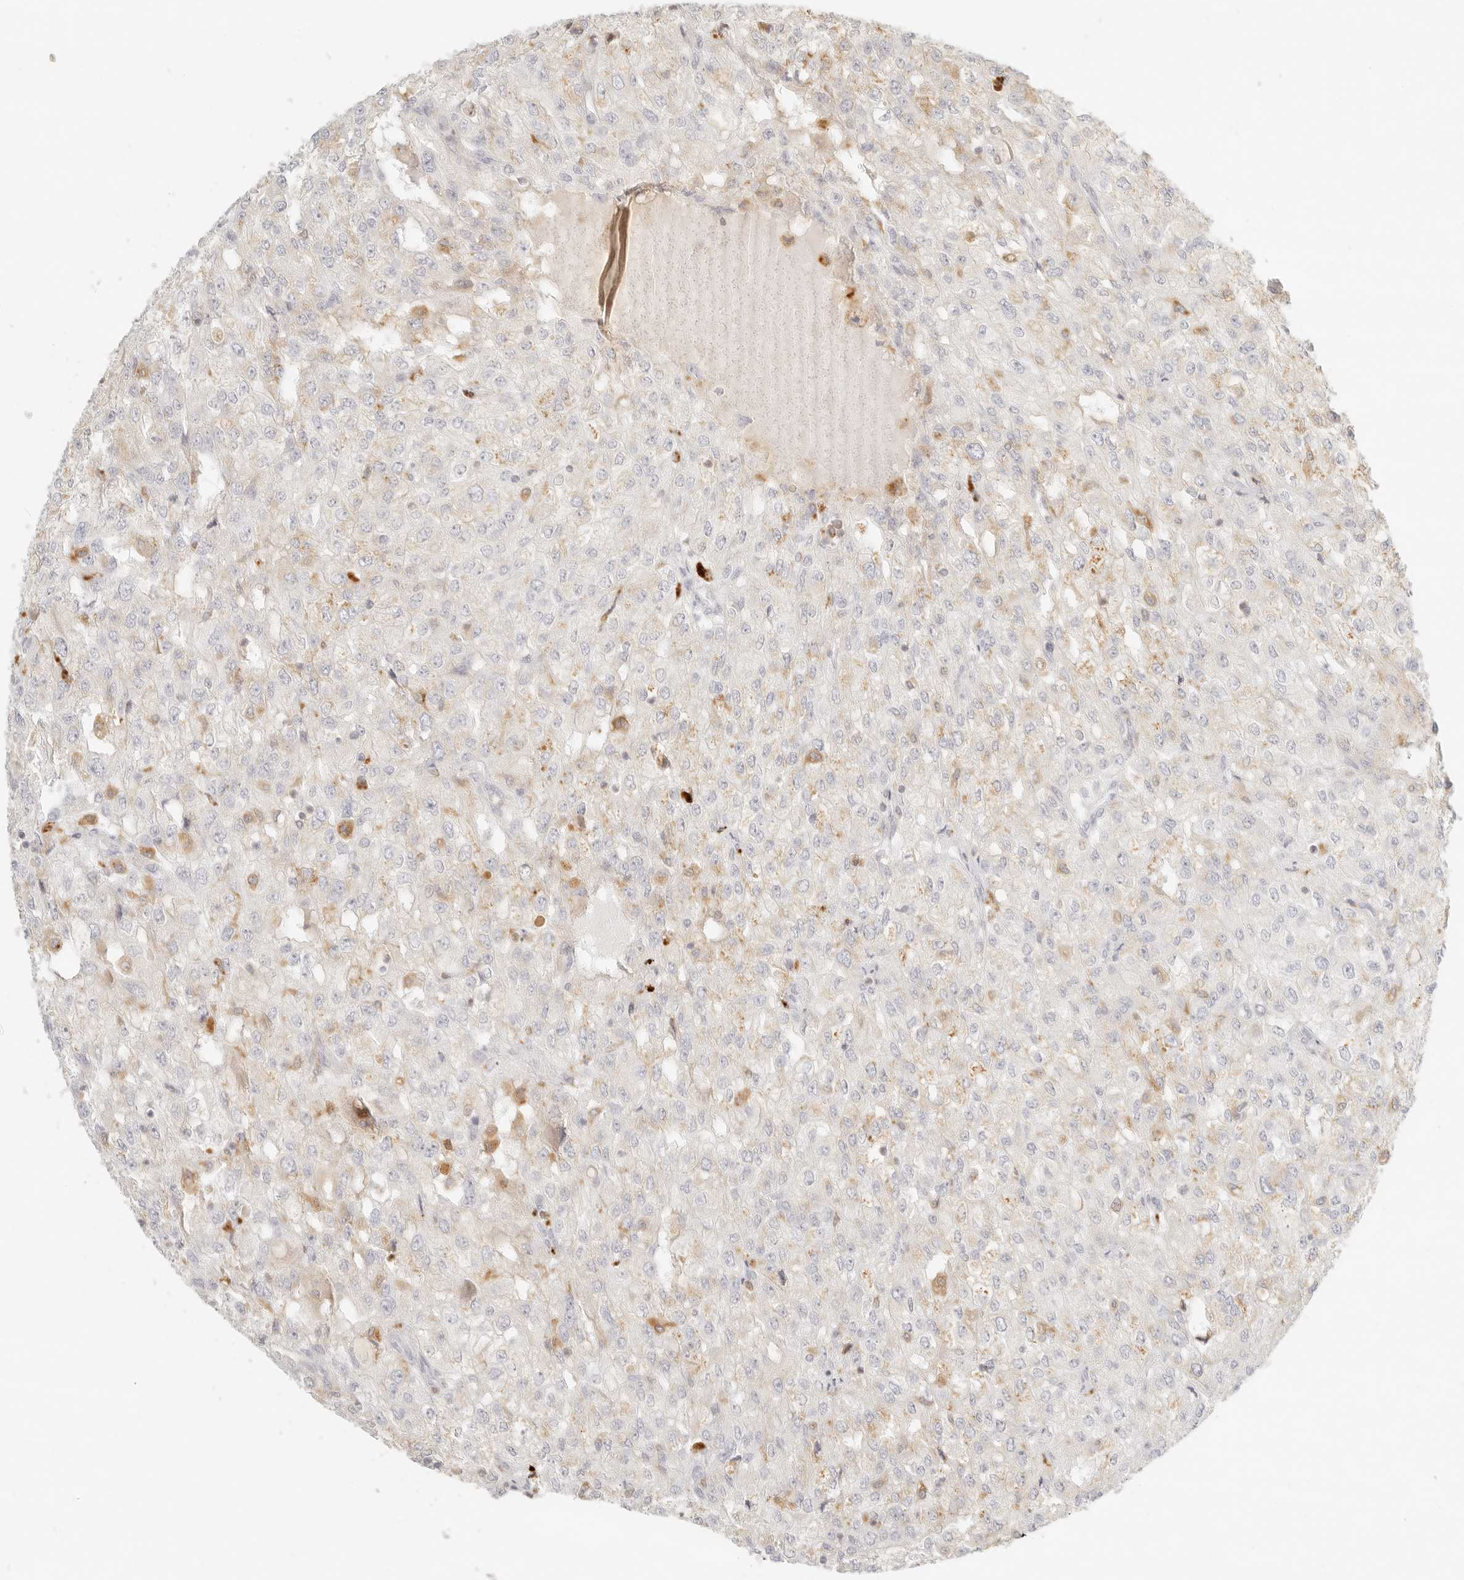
{"staining": {"intensity": "weak", "quantity": "<25%", "location": "cytoplasmic/membranous"}, "tissue": "renal cancer", "cell_type": "Tumor cells", "image_type": "cancer", "snomed": [{"axis": "morphology", "description": "Adenocarcinoma, NOS"}, {"axis": "topography", "description": "Kidney"}], "caption": "A high-resolution image shows immunohistochemistry staining of renal adenocarcinoma, which displays no significant expression in tumor cells. (DAB (3,3'-diaminobenzidine) IHC with hematoxylin counter stain).", "gene": "RNASET2", "patient": {"sex": "female", "age": 54}}